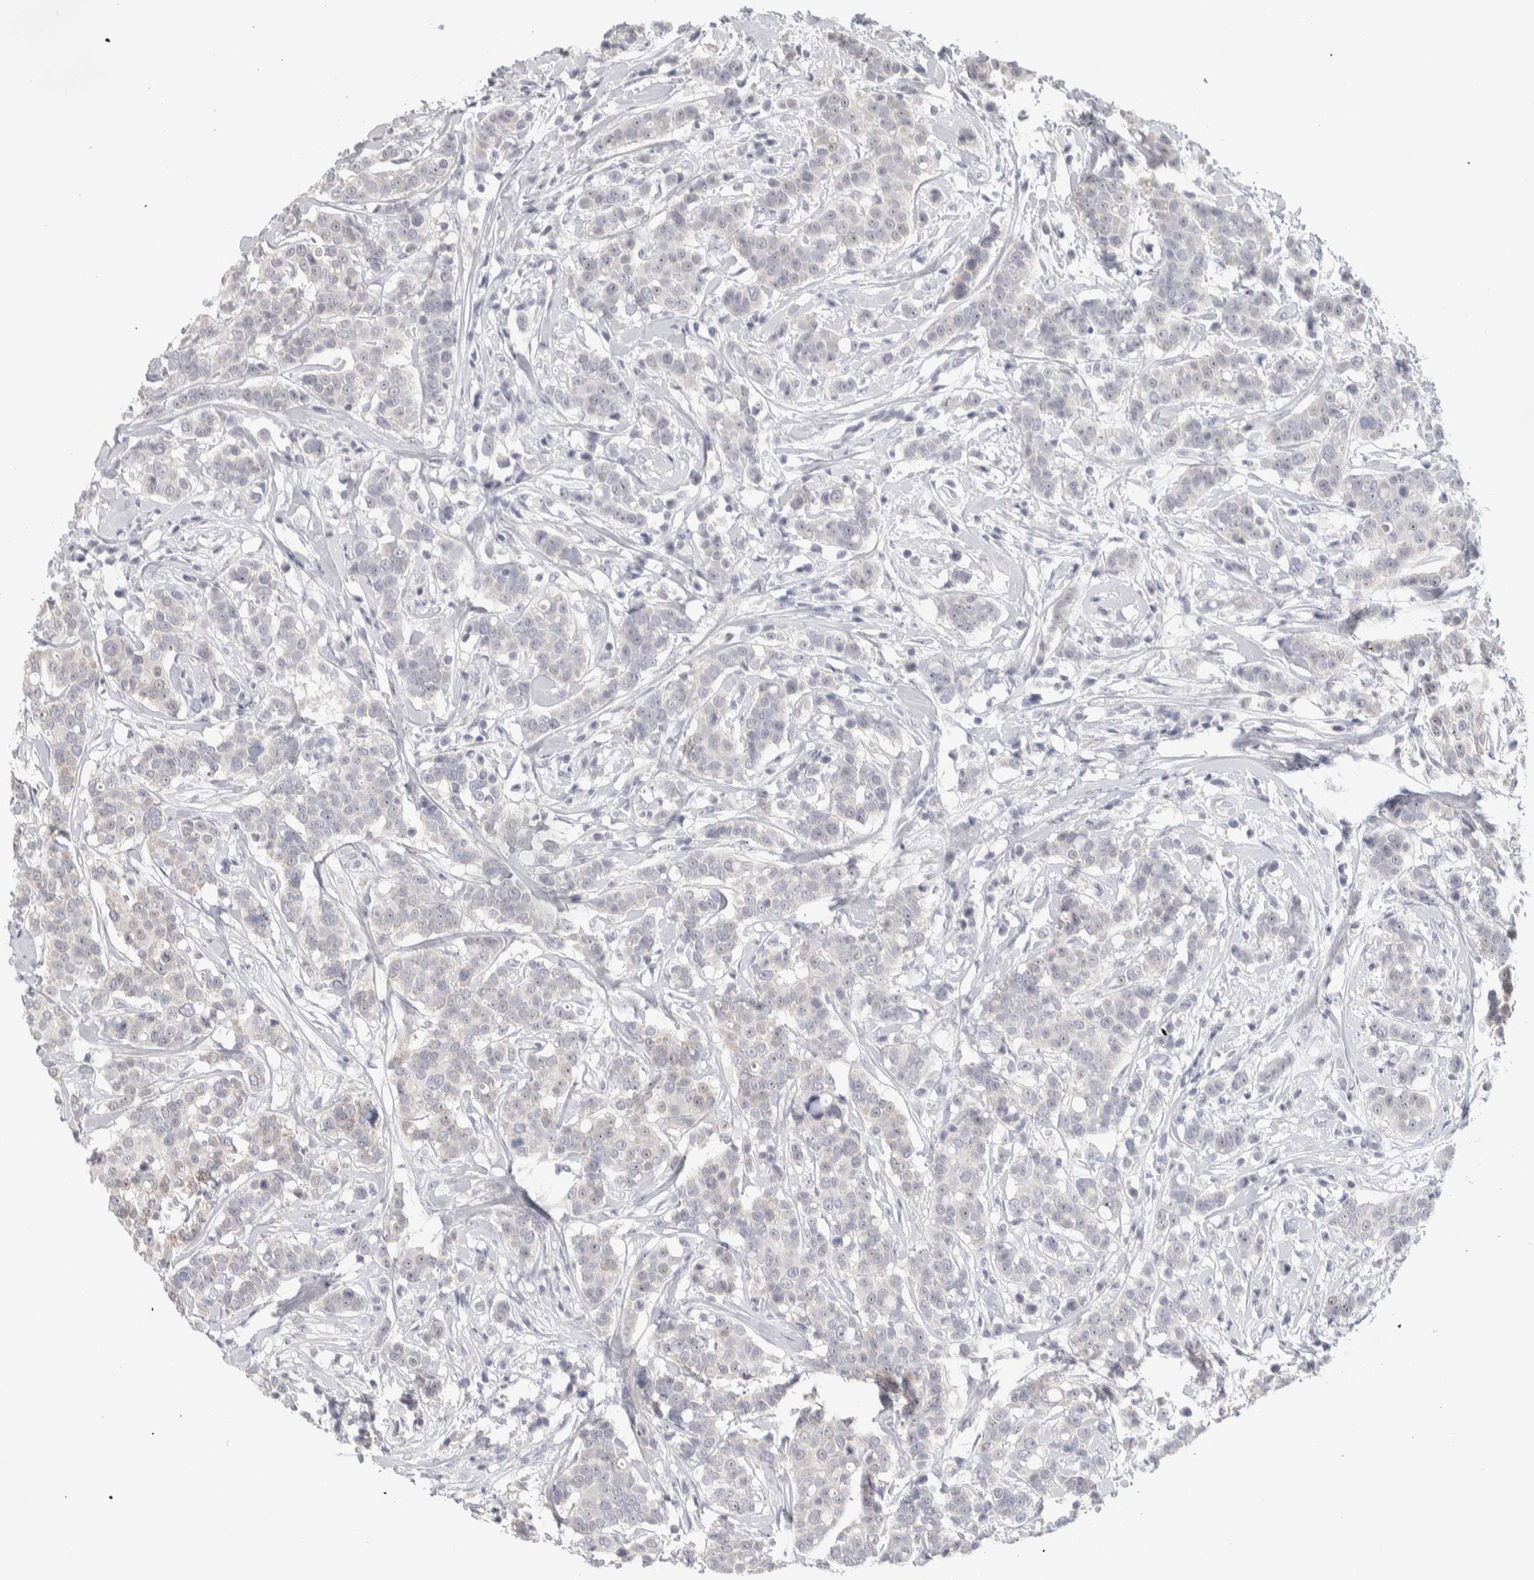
{"staining": {"intensity": "moderate", "quantity": "25%-75%", "location": "nuclear"}, "tissue": "breast cancer", "cell_type": "Tumor cells", "image_type": "cancer", "snomed": [{"axis": "morphology", "description": "Duct carcinoma"}, {"axis": "topography", "description": "Breast"}], "caption": "Brown immunohistochemical staining in human breast cancer reveals moderate nuclear positivity in about 25%-75% of tumor cells.", "gene": "DCXR", "patient": {"sex": "female", "age": 27}}